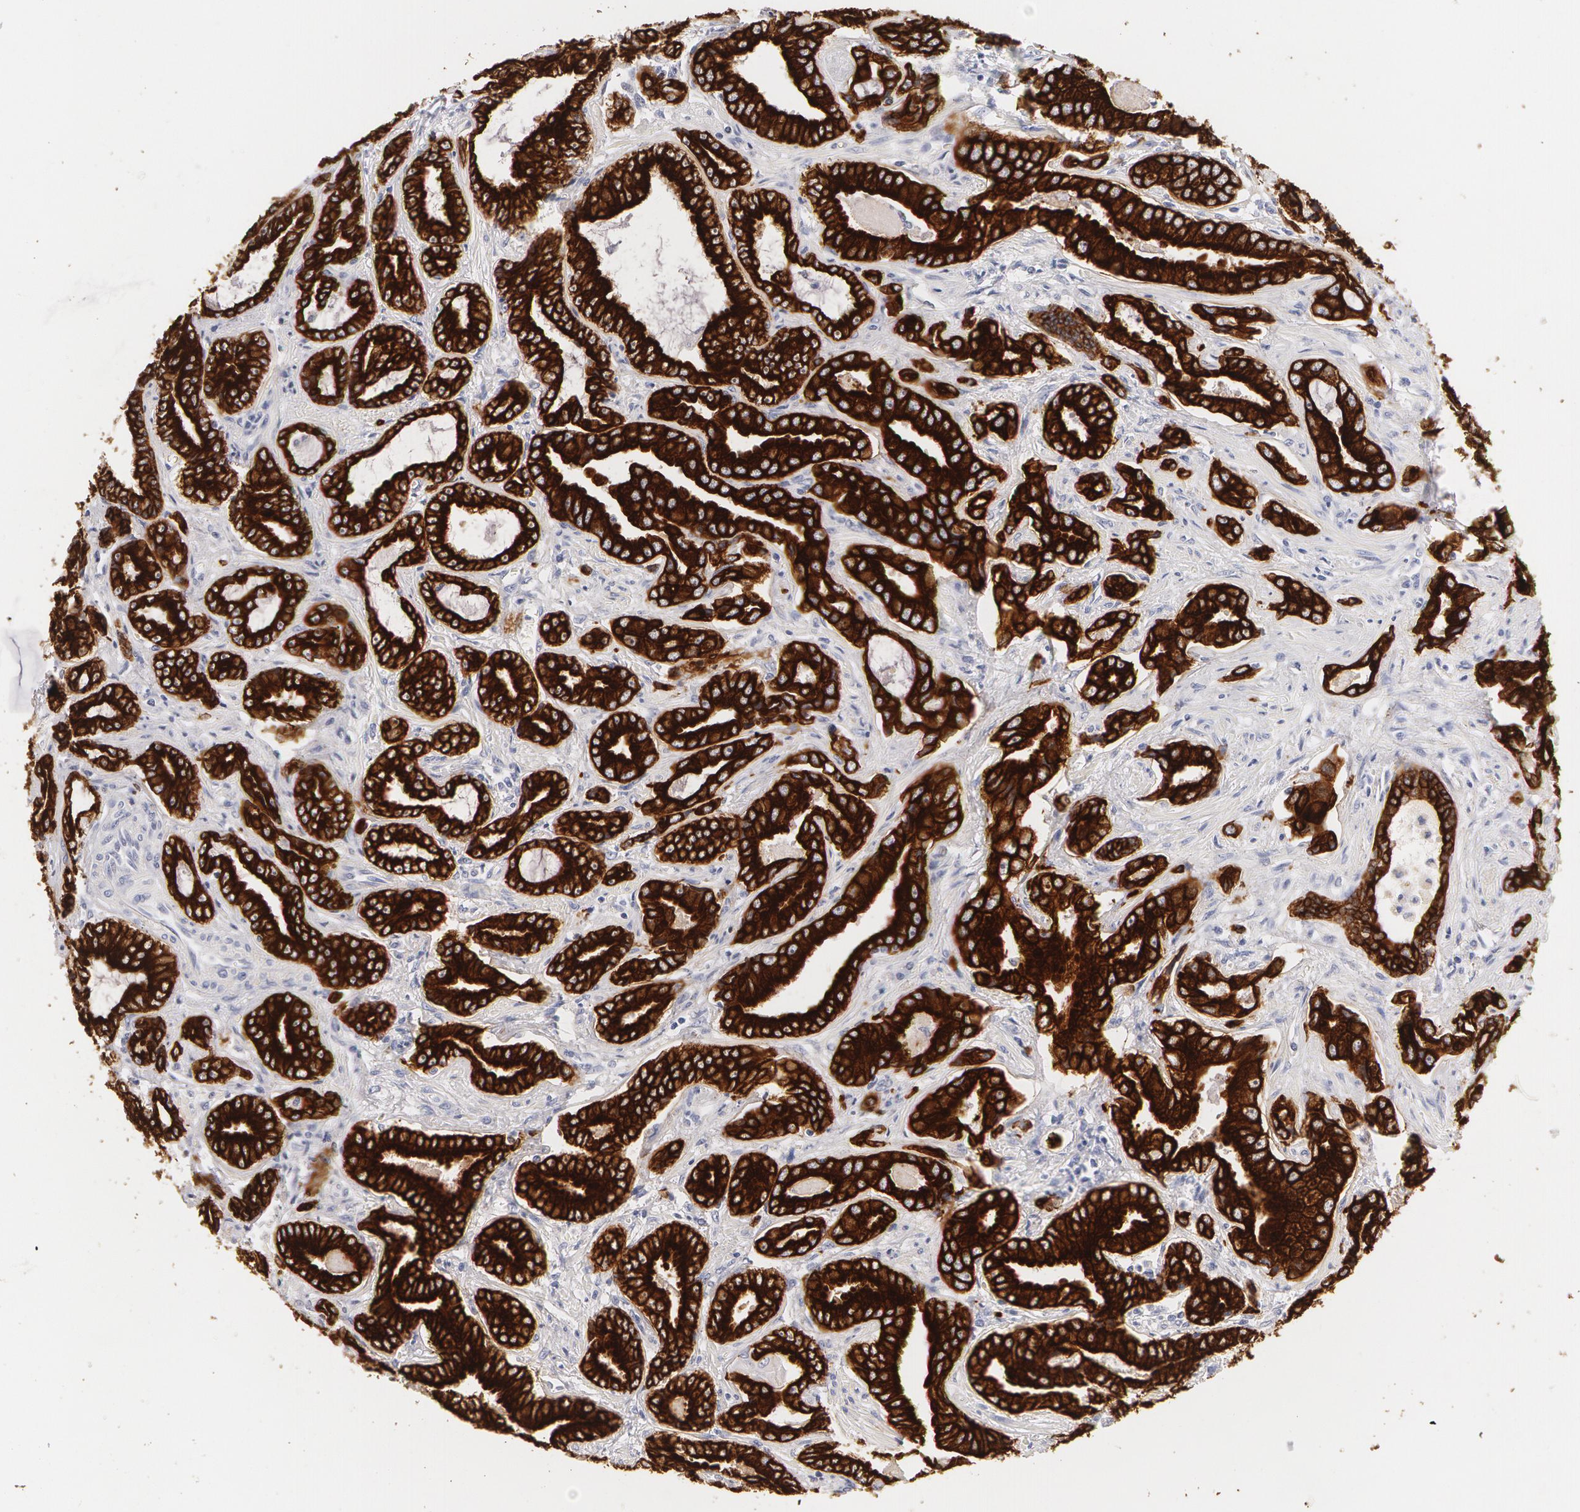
{"staining": {"intensity": "strong", "quantity": ">75%", "location": "cytoplasmic/membranous"}, "tissue": "prostate cancer", "cell_type": "Tumor cells", "image_type": "cancer", "snomed": [{"axis": "morphology", "description": "Adenocarcinoma, Low grade"}, {"axis": "topography", "description": "Prostate"}], "caption": "Immunohistochemistry (IHC) of human prostate cancer (low-grade adenocarcinoma) shows high levels of strong cytoplasmic/membranous expression in approximately >75% of tumor cells. (brown staining indicates protein expression, while blue staining denotes nuclei).", "gene": "KRT8", "patient": {"sex": "male", "age": 65}}